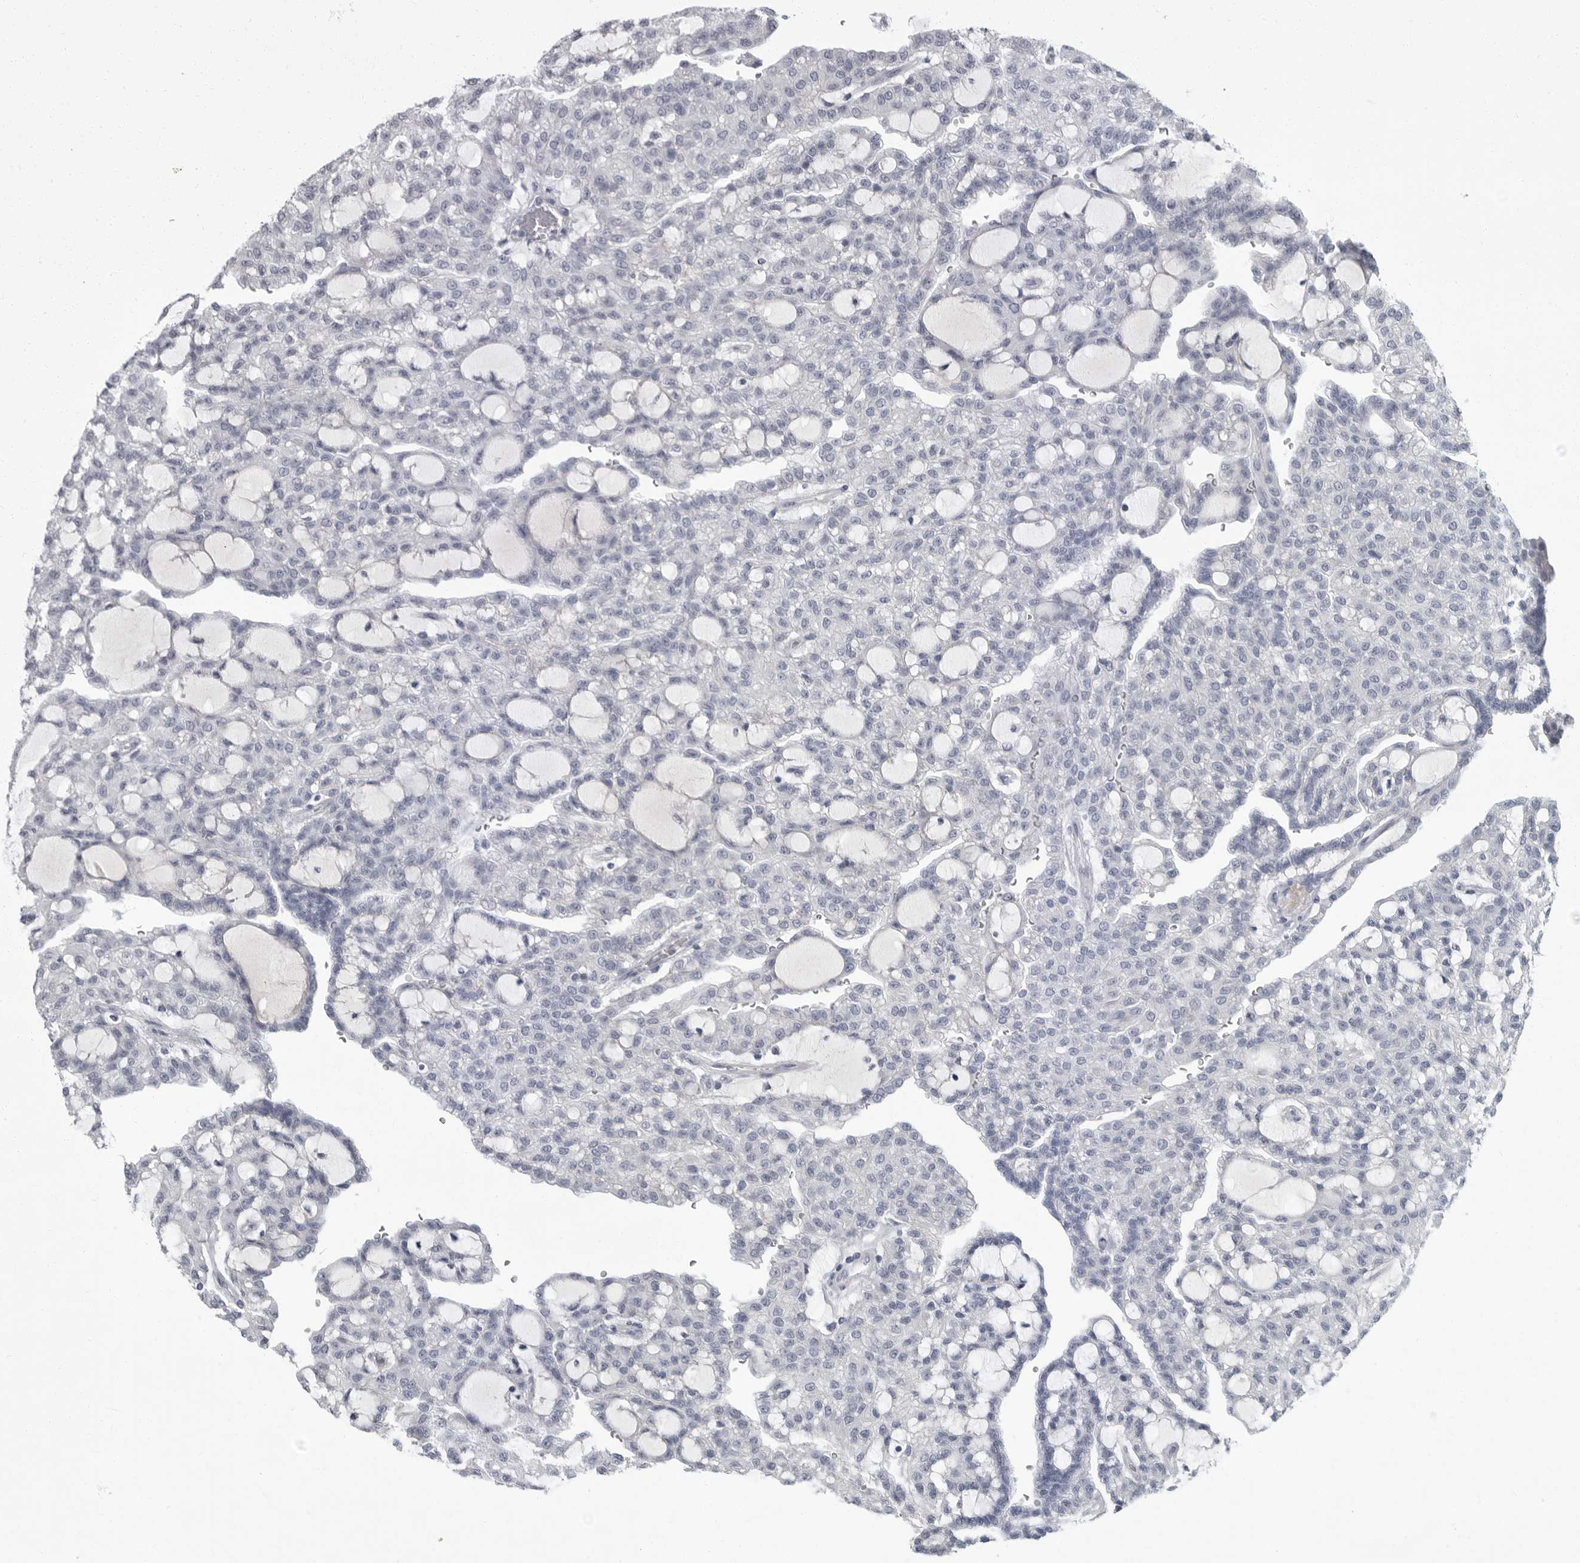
{"staining": {"intensity": "negative", "quantity": "none", "location": "none"}, "tissue": "renal cancer", "cell_type": "Tumor cells", "image_type": "cancer", "snomed": [{"axis": "morphology", "description": "Adenocarcinoma, NOS"}, {"axis": "topography", "description": "Kidney"}], "caption": "Tumor cells are negative for brown protein staining in renal adenocarcinoma.", "gene": "SLC25A39", "patient": {"sex": "male", "age": 63}}